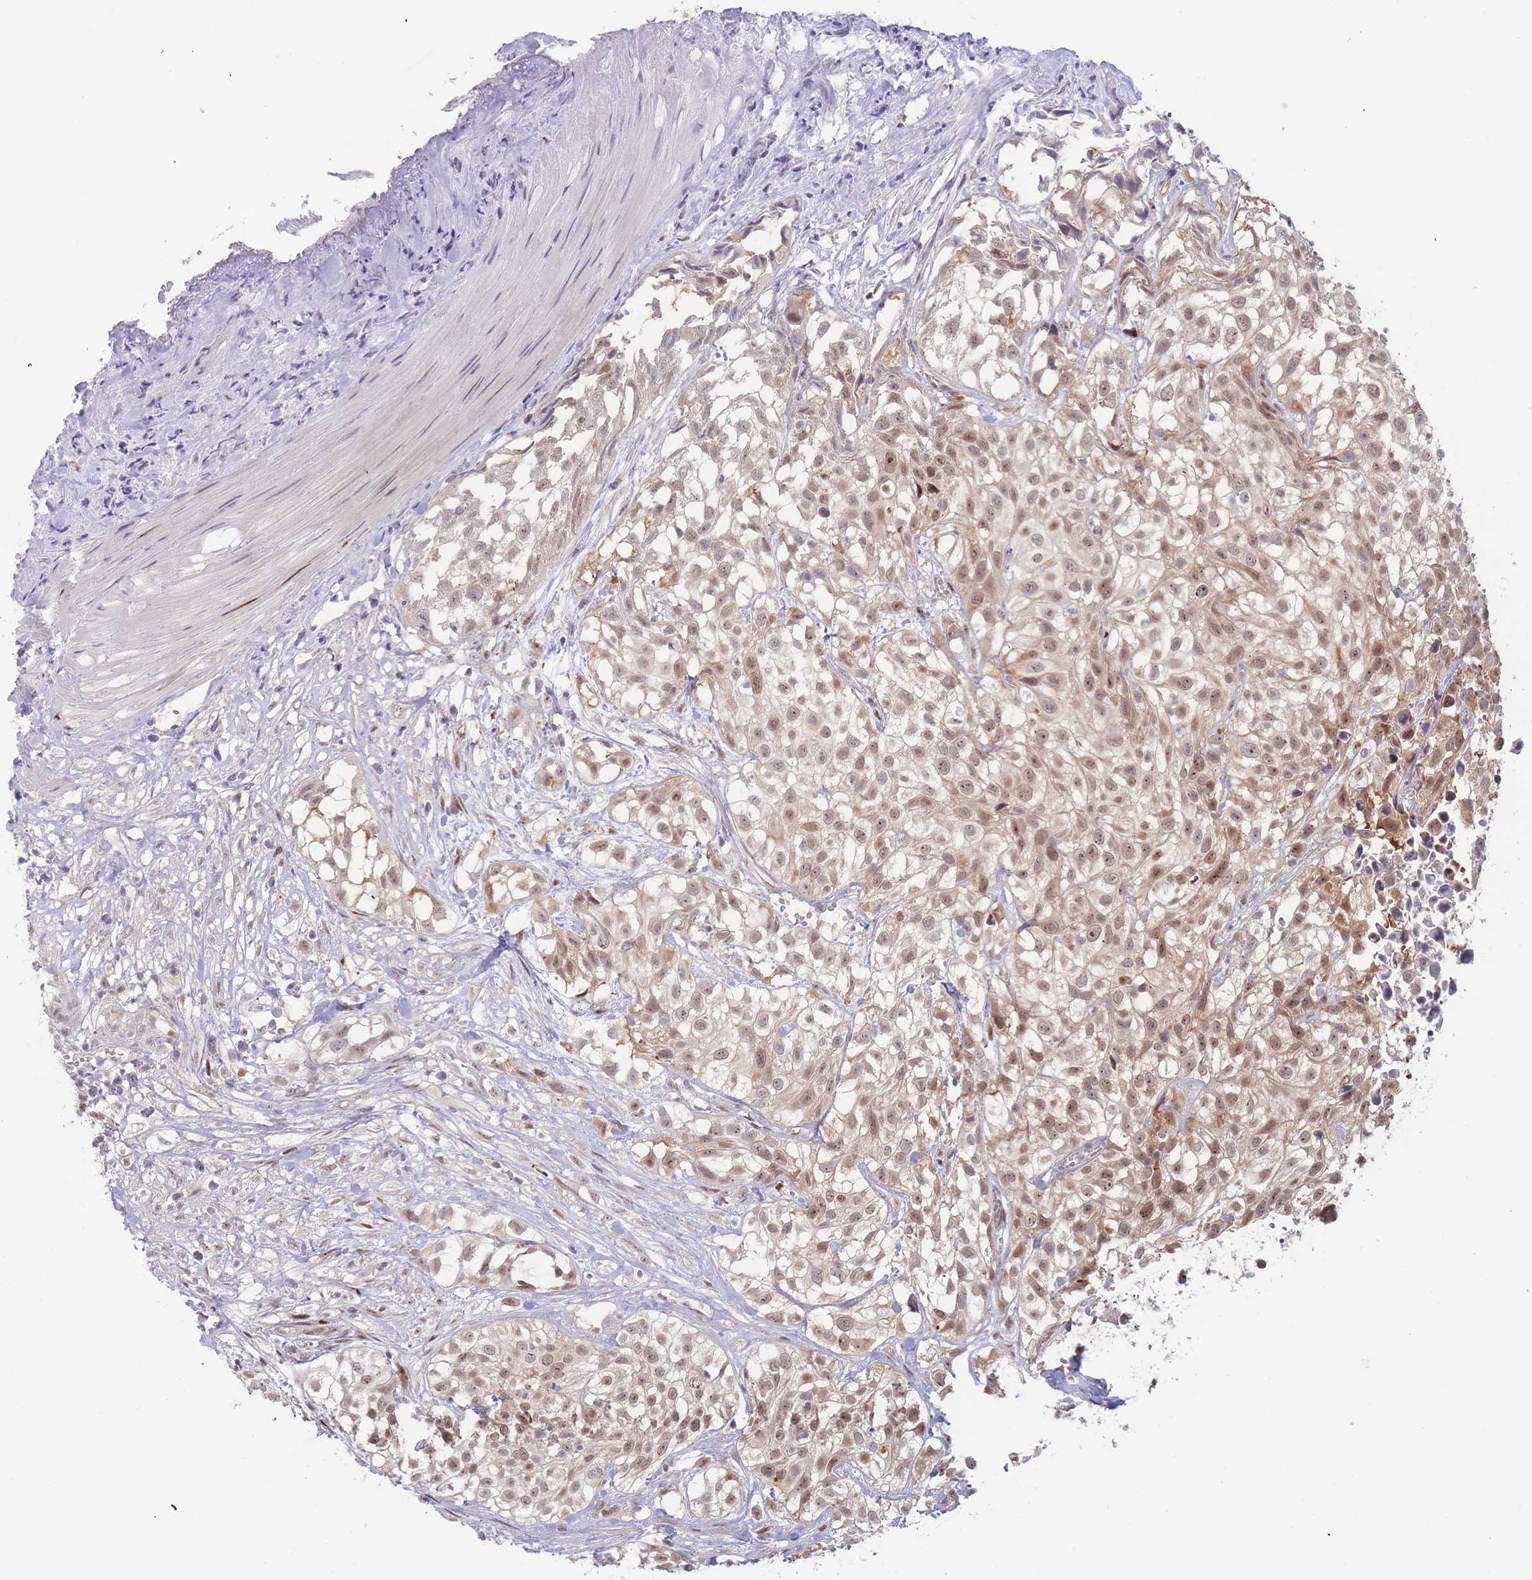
{"staining": {"intensity": "moderate", "quantity": ">75%", "location": "nuclear"}, "tissue": "urothelial cancer", "cell_type": "Tumor cells", "image_type": "cancer", "snomed": [{"axis": "morphology", "description": "Urothelial carcinoma, High grade"}, {"axis": "topography", "description": "Urinary bladder"}], "caption": "Urothelial carcinoma (high-grade) stained with a brown dye shows moderate nuclear positive positivity in about >75% of tumor cells.", "gene": "DEAF1", "patient": {"sex": "male", "age": 56}}